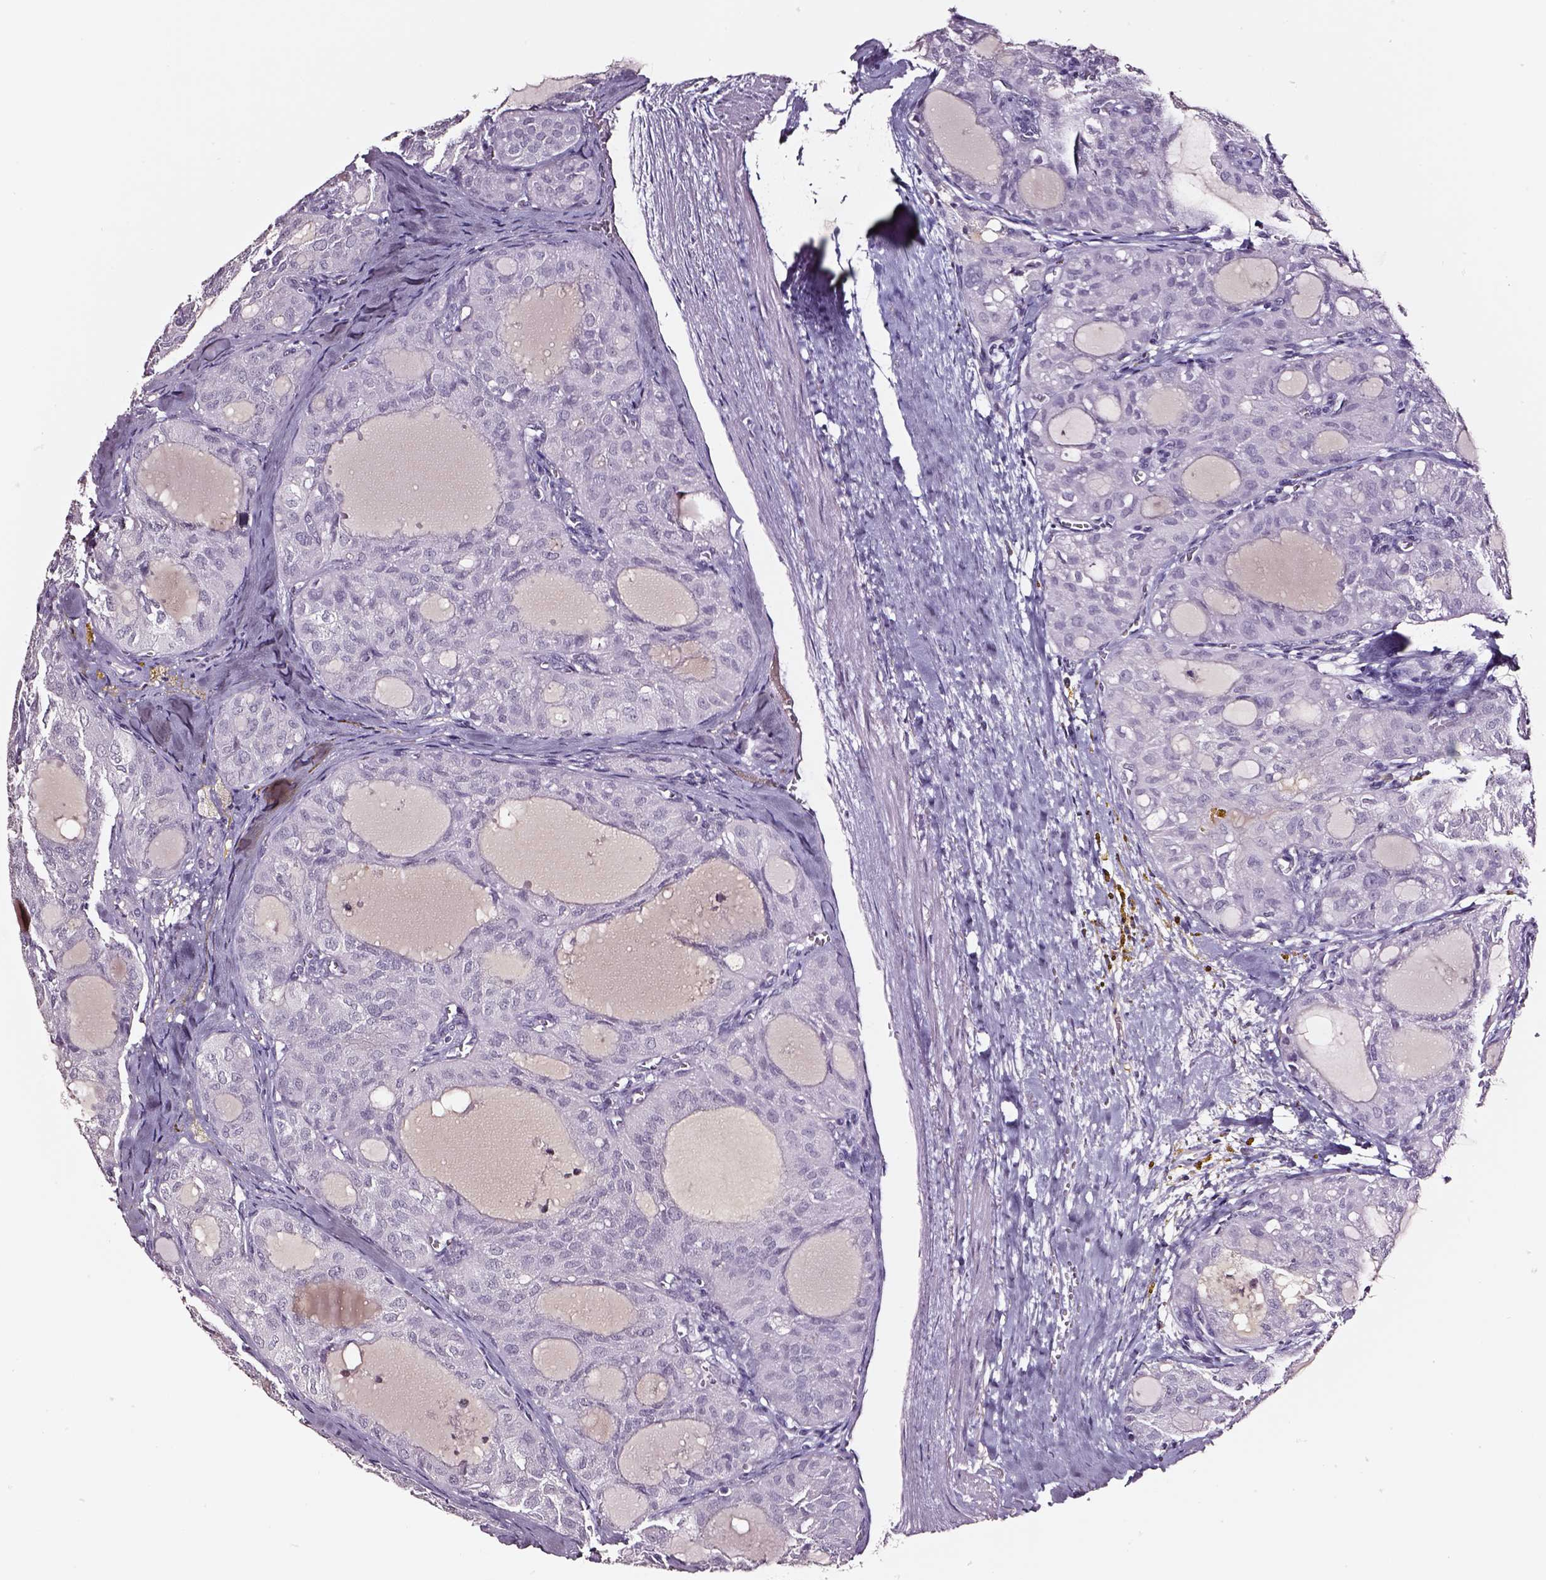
{"staining": {"intensity": "negative", "quantity": "none", "location": "none"}, "tissue": "thyroid cancer", "cell_type": "Tumor cells", "image_type": "cancer", "snomed": [{"axis": "morphology", "description": "Follicular adenoma carcinoma, NOS"}, {"axis": "topography", "description": "Thyroid gland"}], "caption": "Human thyroid cancer (follicular adenoma carcinoma) stained for a protein using immunohistochemistry reveals no expression in tumor cells.", "gene": "SMIM17", "patient": {"sex": "male", "age": 75}}